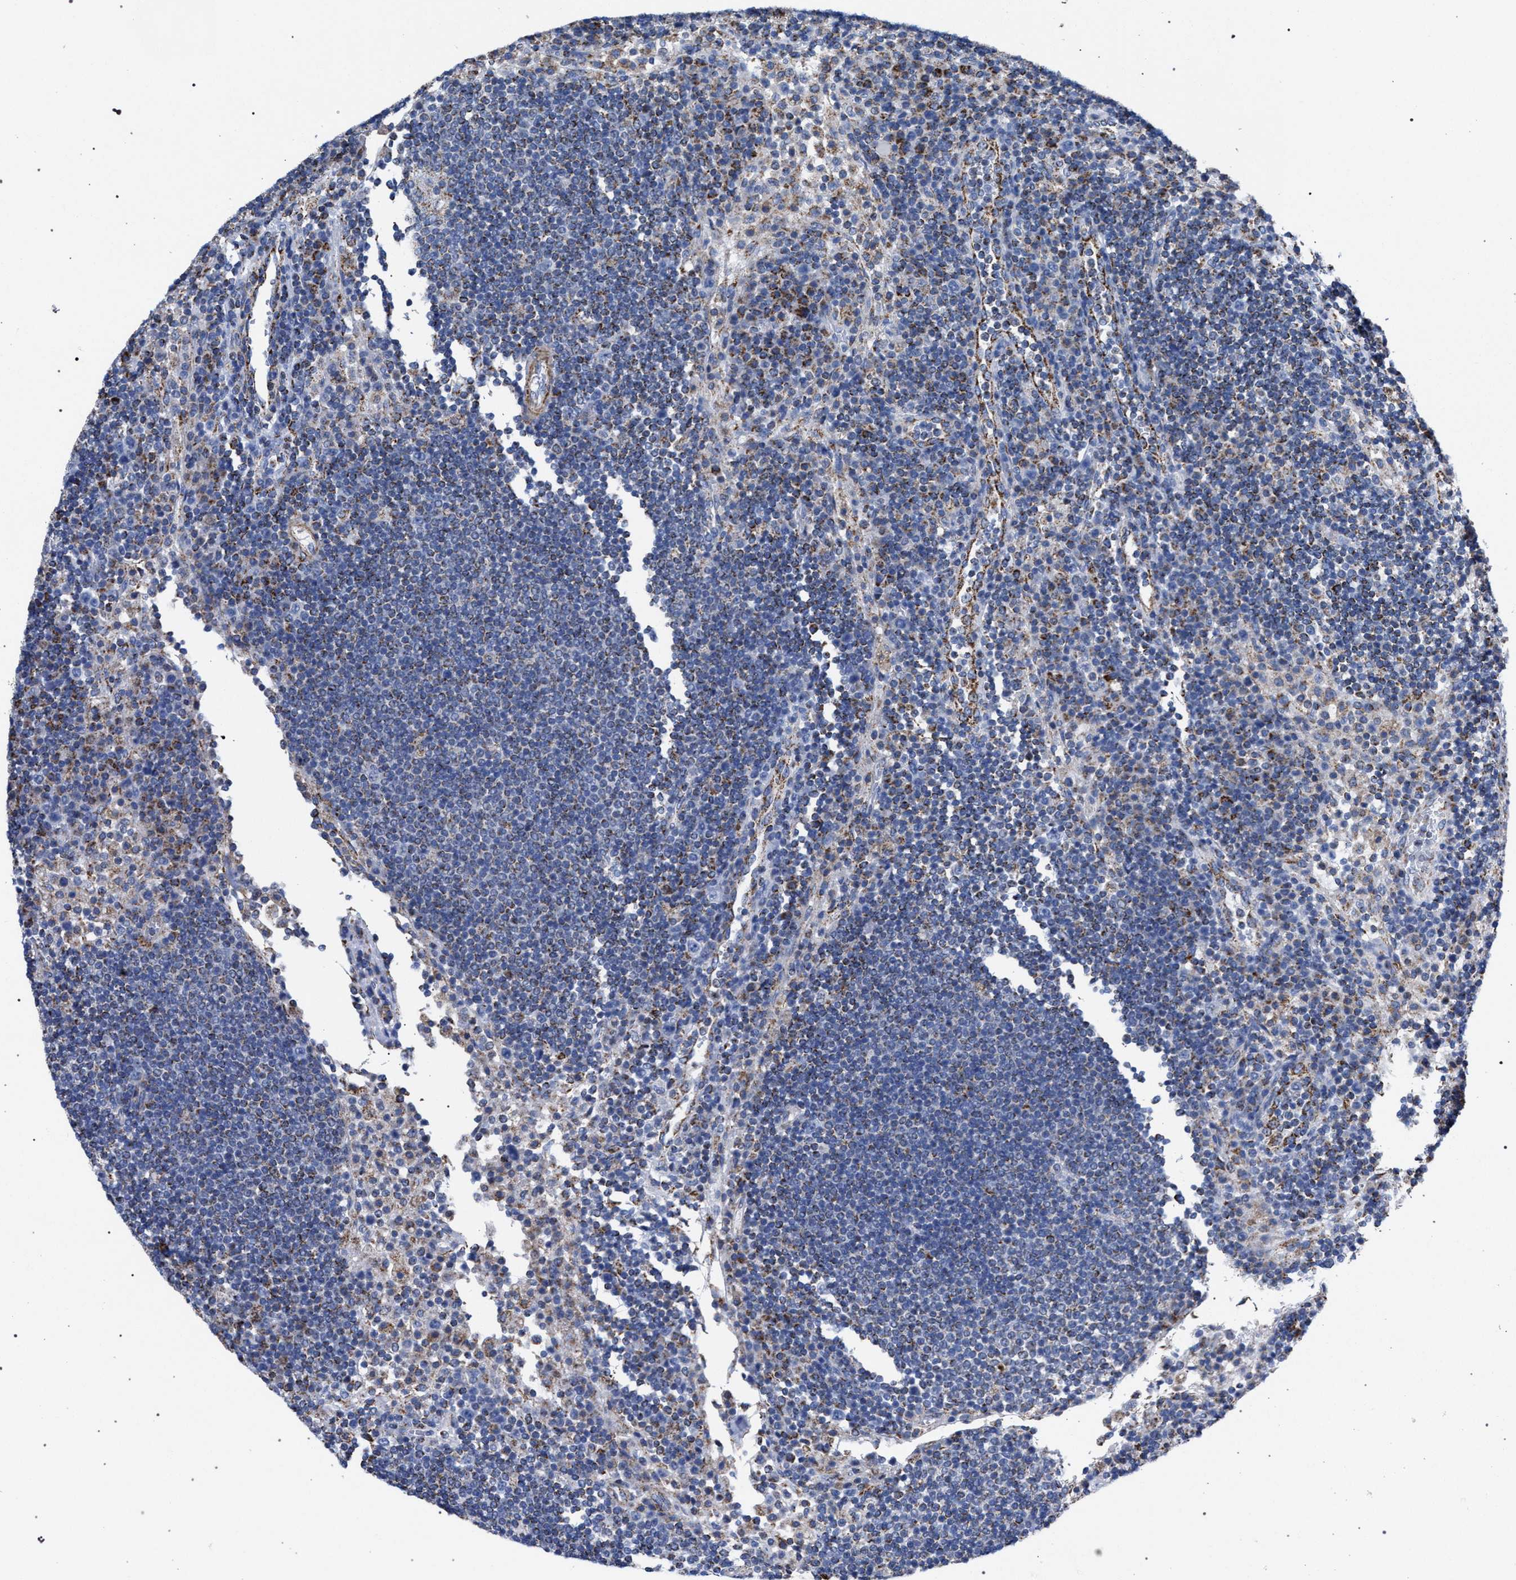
{"staining": {"intensity": "weak", "quantity": "<25%", "location": "cytoplasmic/membranous"}, "tissue": "lymph node", "cell_type": "Germinal center cells", "image_type": "normal", "snomed": [{"axis": "morphology", "description": "Normal tissue, NOS"}, {"axis": "topography", "description": "Lymph node"}], "caption": "Germinal center cells are negative for brown protein staining in normal lymph node. (DAB (3,3'-diaminobenzidine) immunohistochemistry, high magnification).", "gene": "ACADS", "patient": {"sex": "female", "age": 53}}